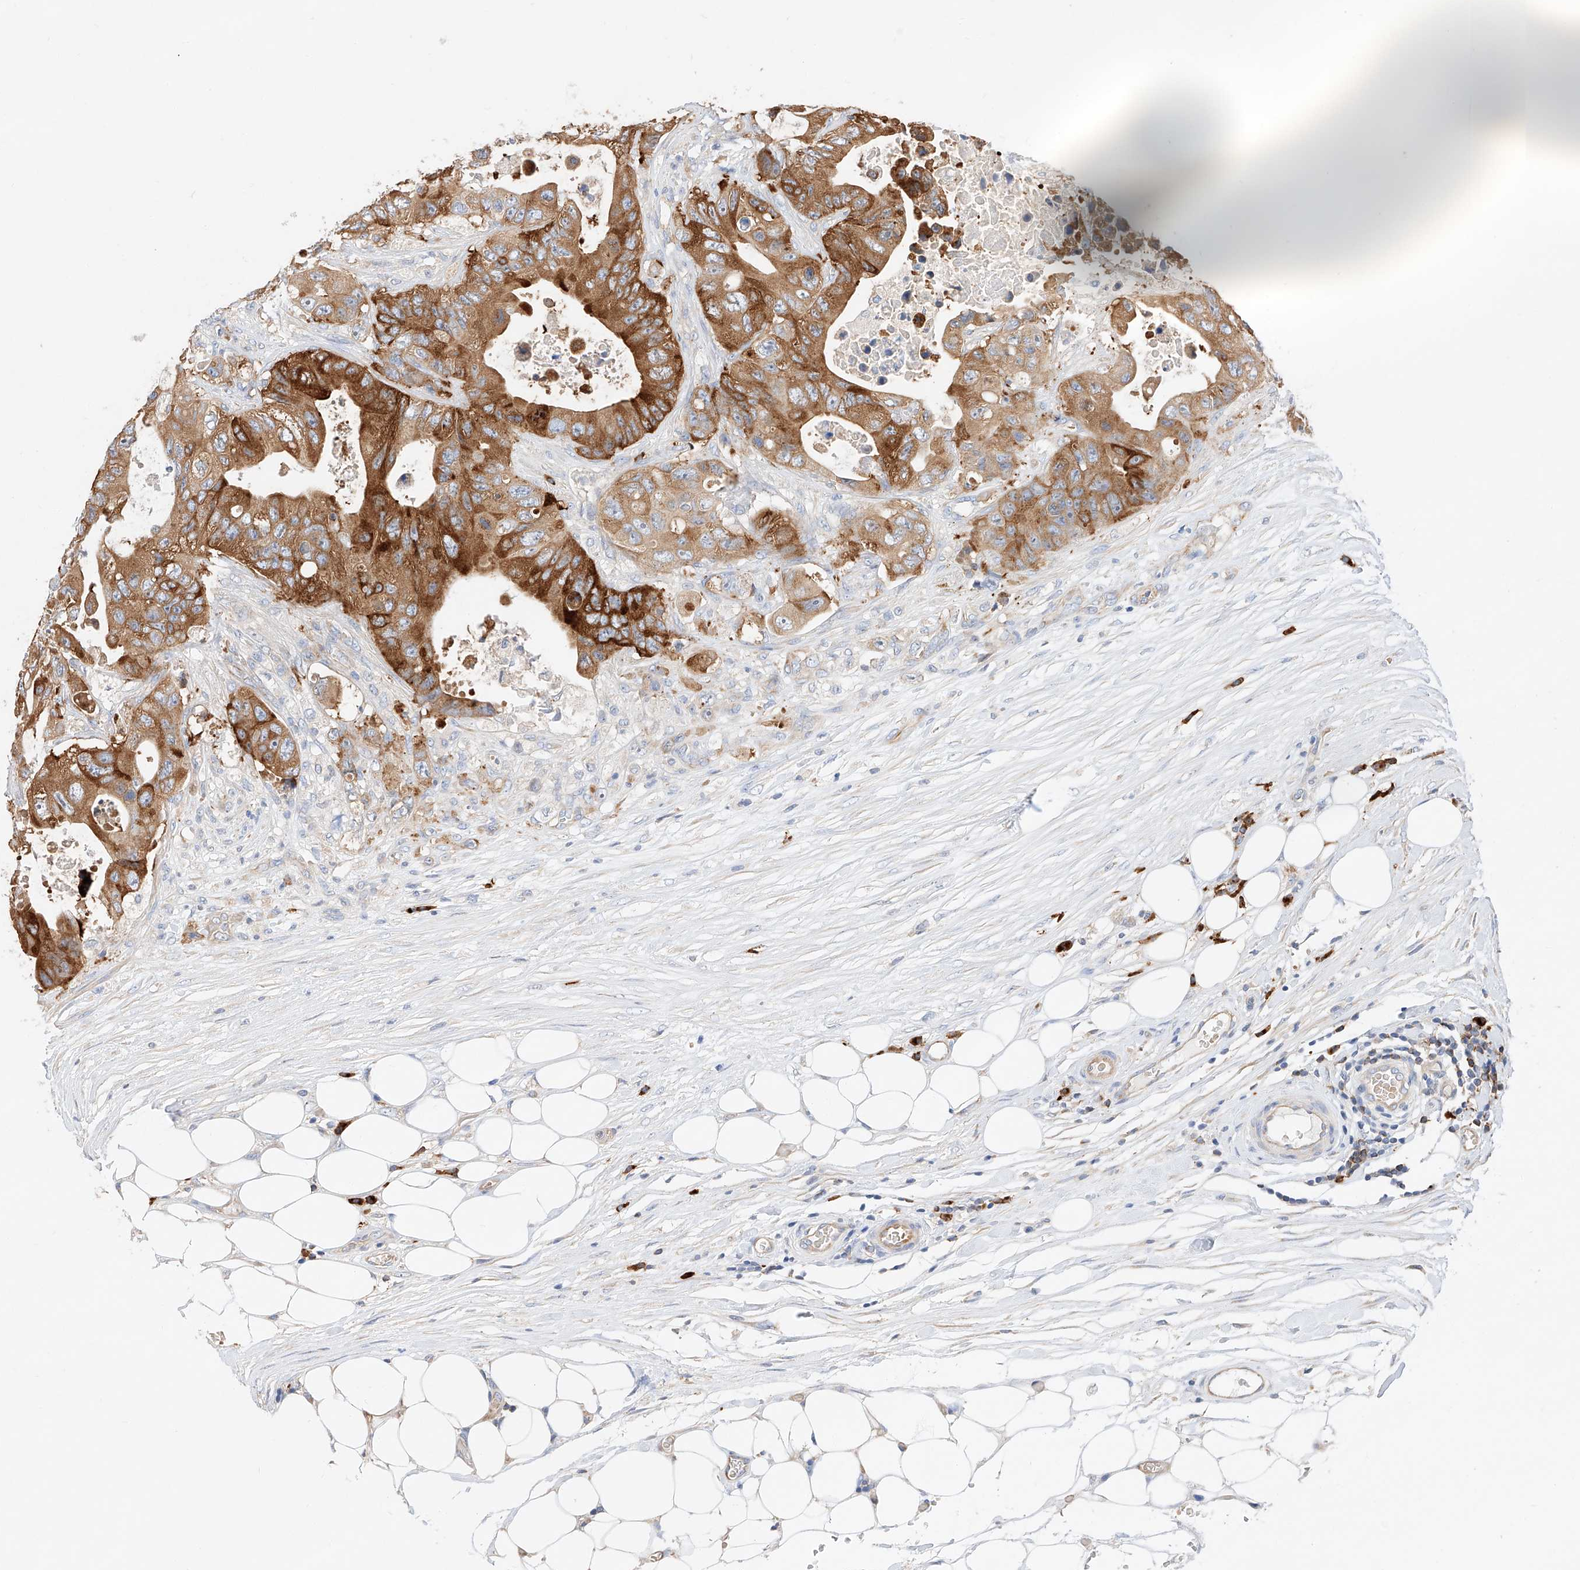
{"staining": {"intensity": "strong", "quantity": "25%-75%", "location": "cytoplasmic/membranous"}, "tissue": "colorectal cancer", "cell_type": "Tumor cells", "image_type": "cancer", "snomed": [{"axis": "morphology", "description": "Adenocarcinoma, NOS"}, {"axis": "topography", "description": "Colon"}], "caption": "Brown immunohistochemical staining in adenocarcinoma (colorectal) displays strong cytoplasmic/membranous positivity in about 25%-75% of tumor cells.", "gene": "GLMN", "patient": {"sex": "female", "age": 46}}